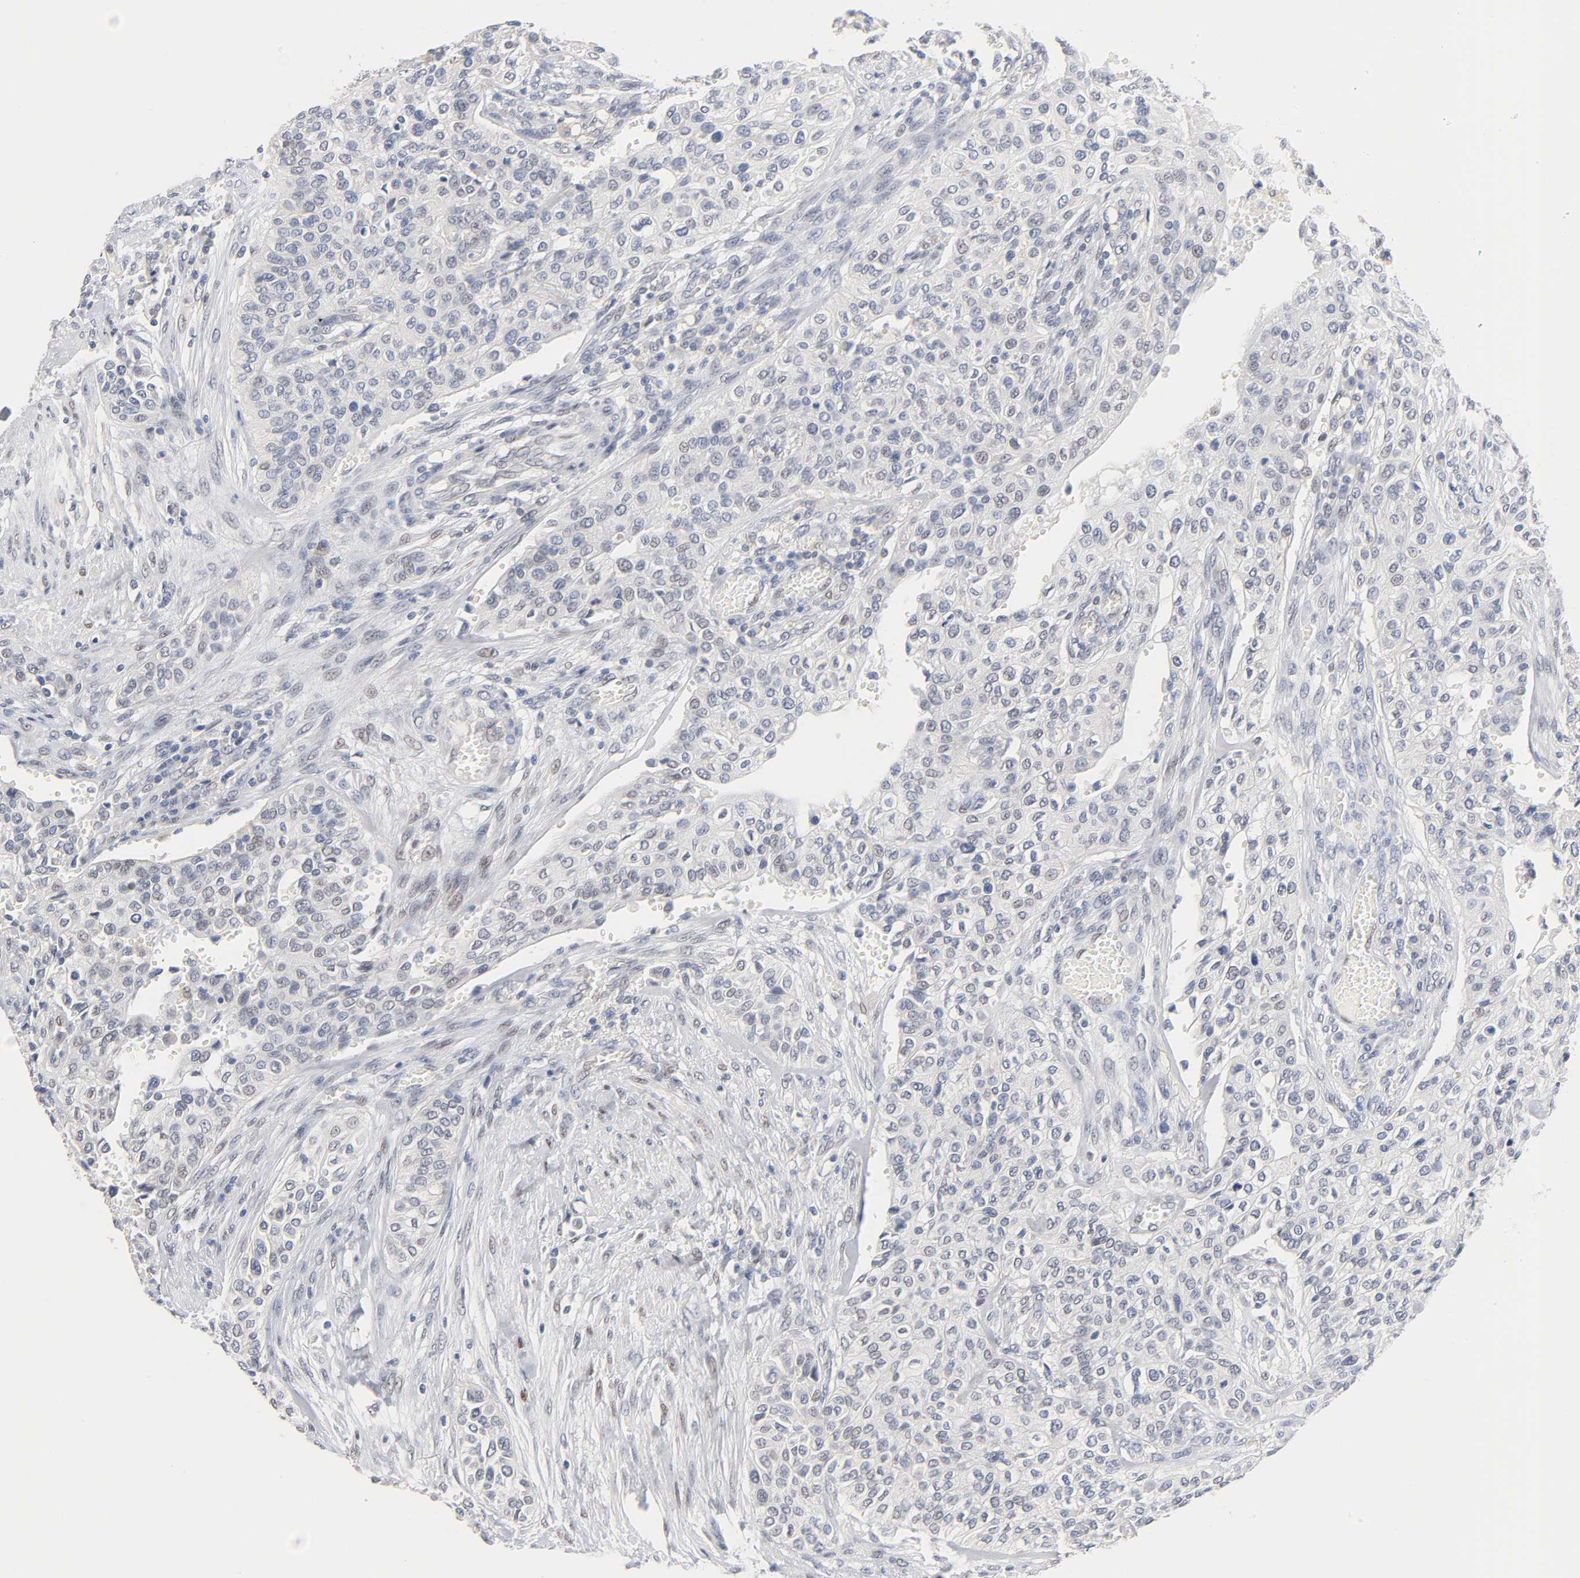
{"staining": {"intensity": "negative", "quantity": "none", "location": "none"}, "tissue": "urothelial cancer", "cell_type": "Tumor cells", "image_type": "cancer", "snomed": [{"axis": "morphology", "description": "Urothelial carcinoma, High grade"}, {"axis": "topography", "description": "Urinary bladder"}], "caption": "IHC of urothelial cancer shows no positivity in tumor cells.", "gene": "NFATC1", "patient": {"sex": "male", "age": 74}}